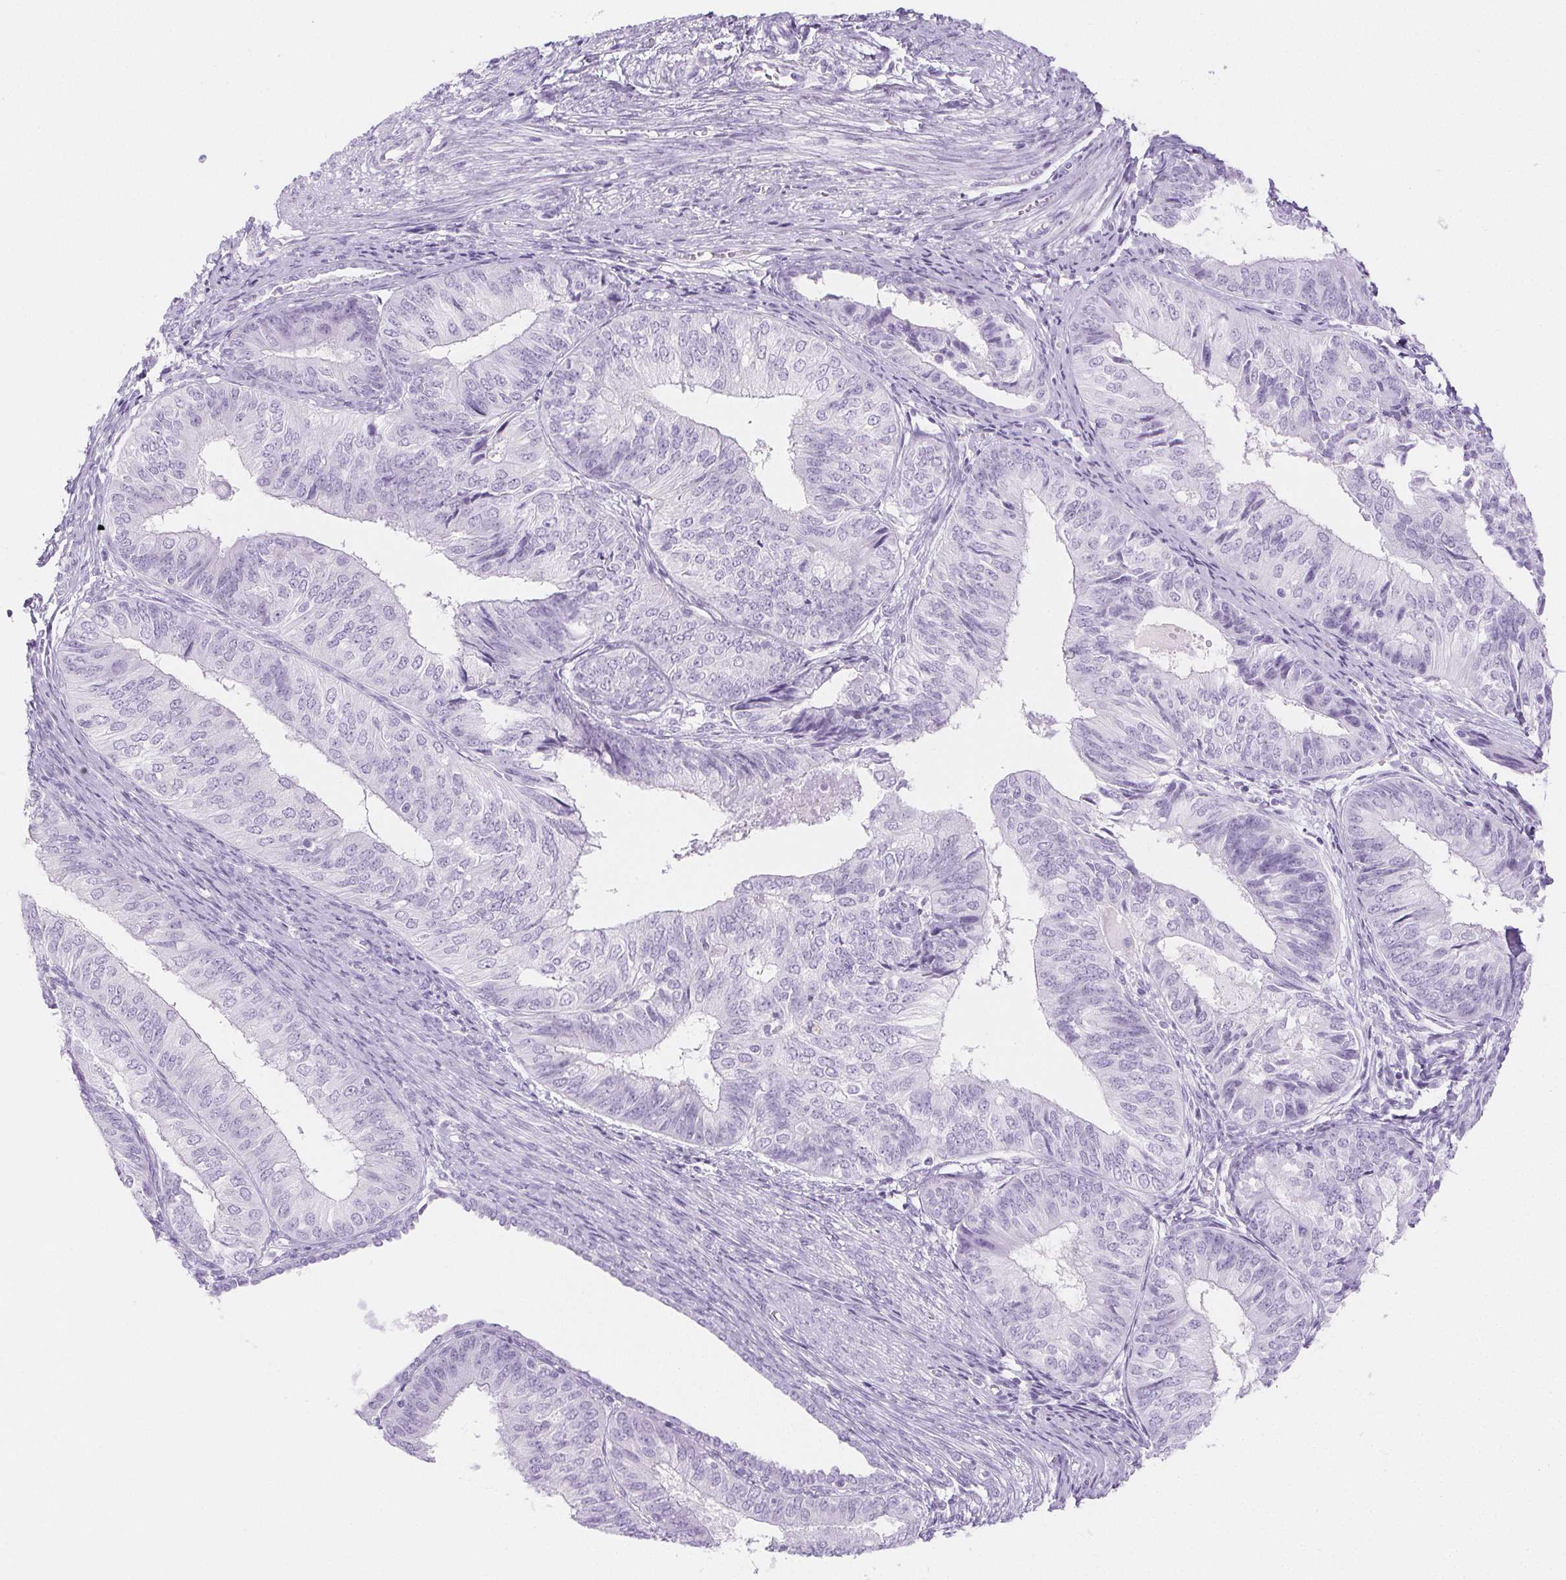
{"staining": {"intensity": "negative", "quantity": "none", "location": "none"}, "tissue": "endometrial cancer", "cell_type": "Tumor cells", "image_type": "cancer", "snomed": [{"axis": "morphology", "description": "Adenocarcinoma, NOS"}, {"axis": "topography", "description": "Endometrium"}], "caption": "Tumor cells show no significant protein staining in endometrial cancer.", "gene": "SPRR3", "patient": {"sex": "female", "age": 58}}